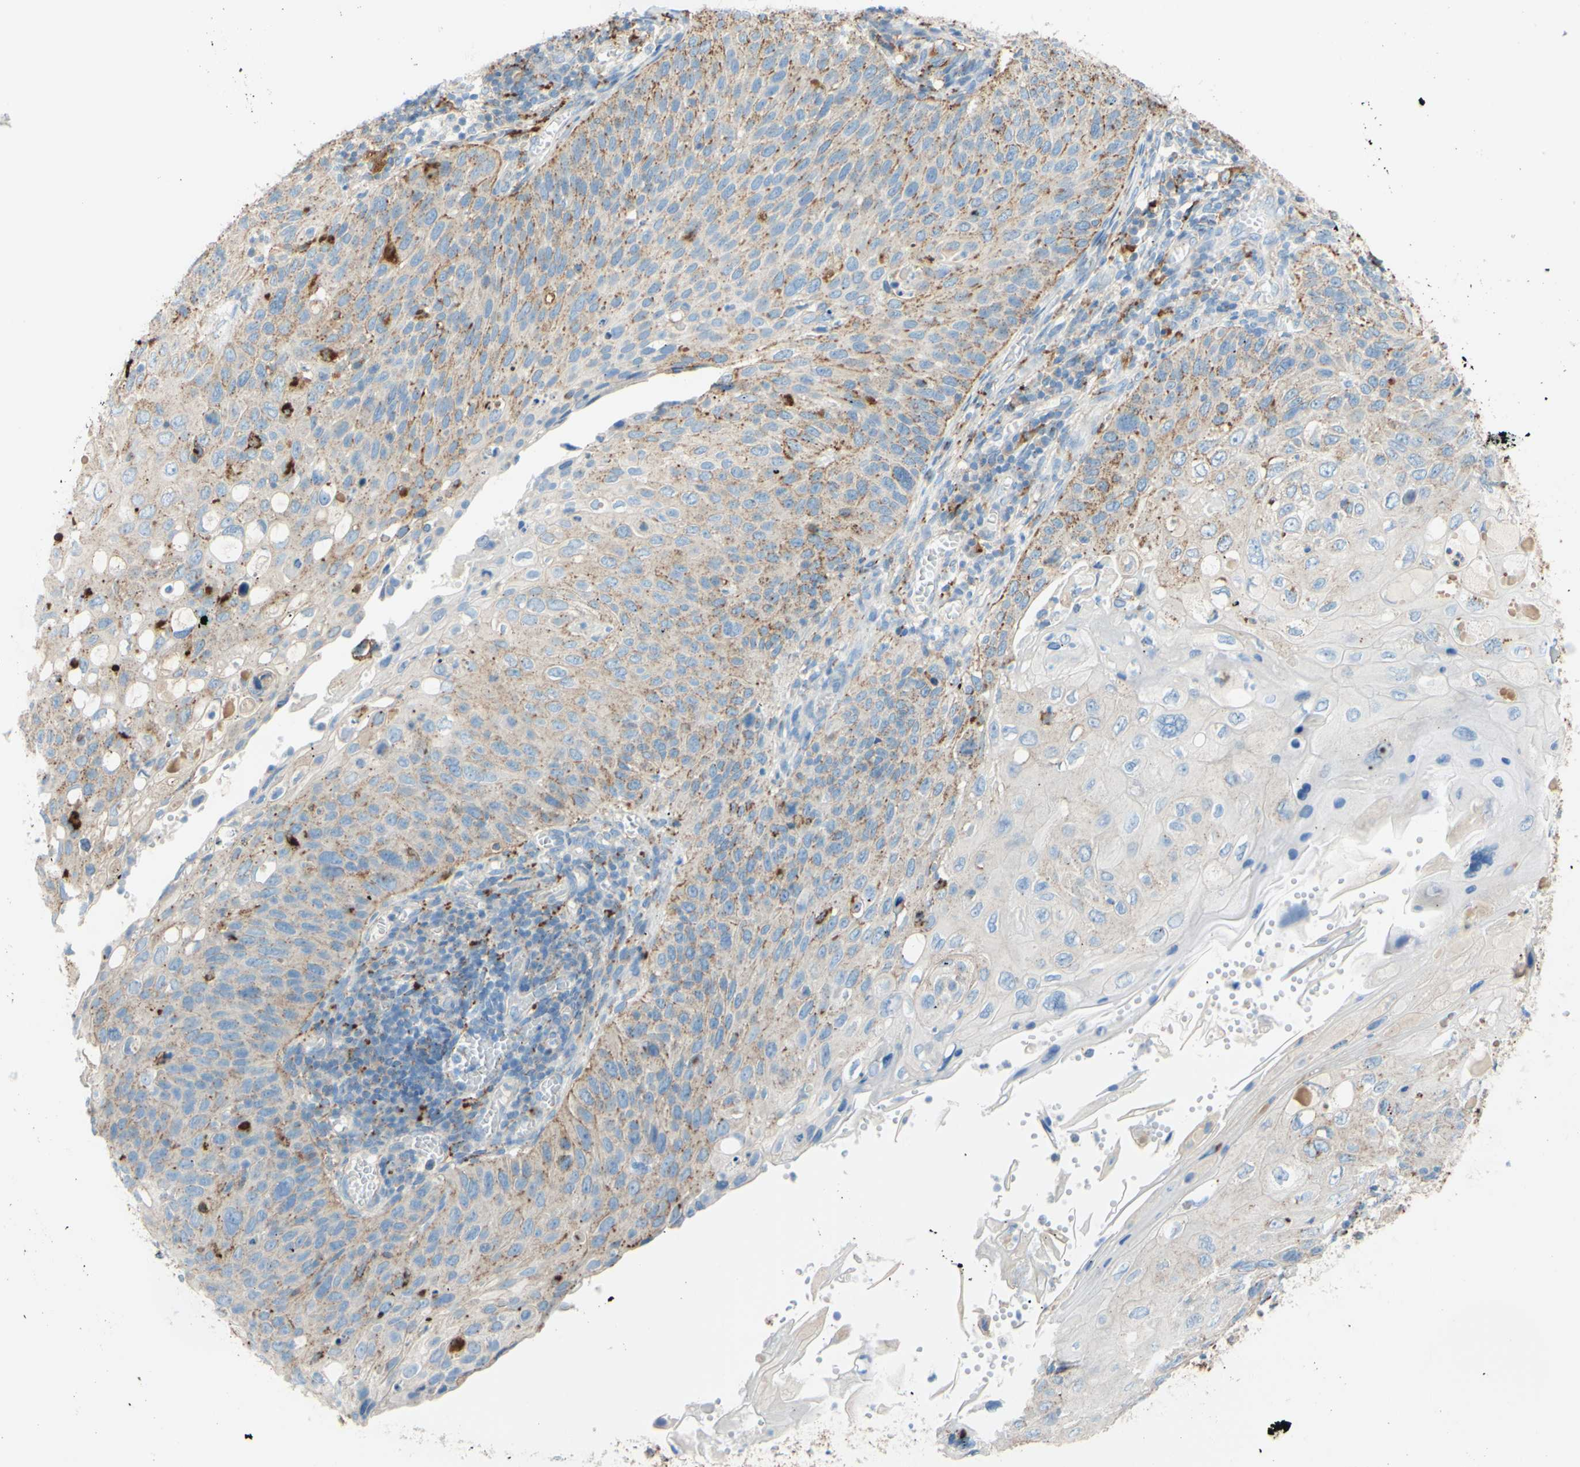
{"staining": {"intensity": "weak", "quantity": ">75%", "location": "cytoplasmic/membranous"}, "tissue": "cervical cancer", "cell_type": "Tumor cells", "image_type": "cancer", "snomed": [{"axis": "morphology", "description": "Squamous cell carcinoma, NOS"}, {"axis": "topography", "description": "Cervix"}], "caption": "The immunohistochemical stain shows weak cytoplasmic/membranous expression in tumor cells of cervical cancer (squamous cell carcinoma) tissue.", "gene": "CTSD", "patient": {"sex": "female", "age": 70}}